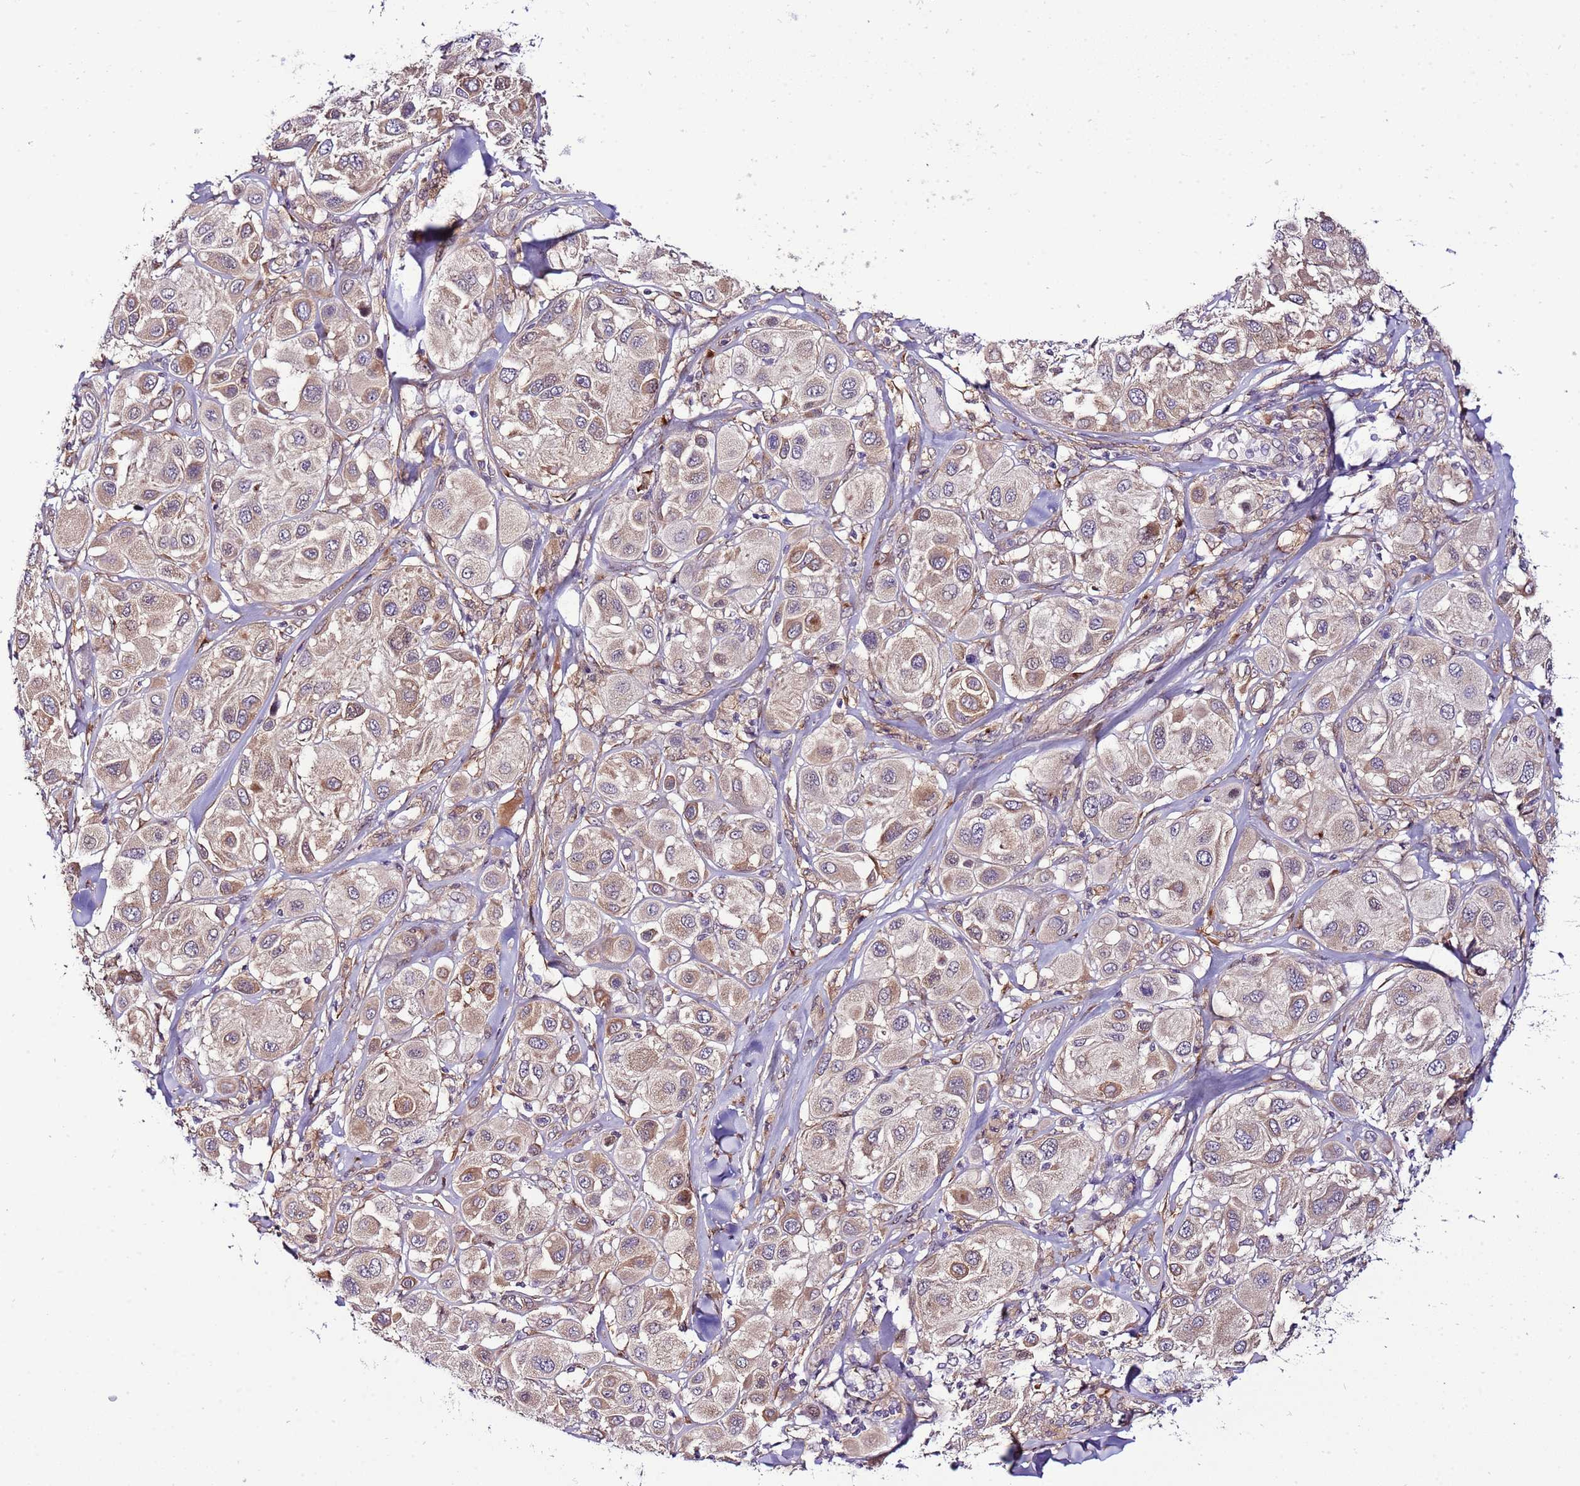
{"staining": {"intensity": "weak", "quantity": "25%-75%", "location": "cytoplasmic/membranous"}, "tissue": "melanoma", "cell_type": "Tumor cells", "image_type": "cancer", "snomed": [{"axis": "morphology", "description": "Malignant melanoma, Metastatic site"}, {"axis": "topography", "description": "Skin"}], "caption": "A brown stain shows weak cytoplasmic/membranous positivity of a protein in melanoma tumor cells.", "gene": "SCARA3", "patient": {"sex": "male", "age": 41}}